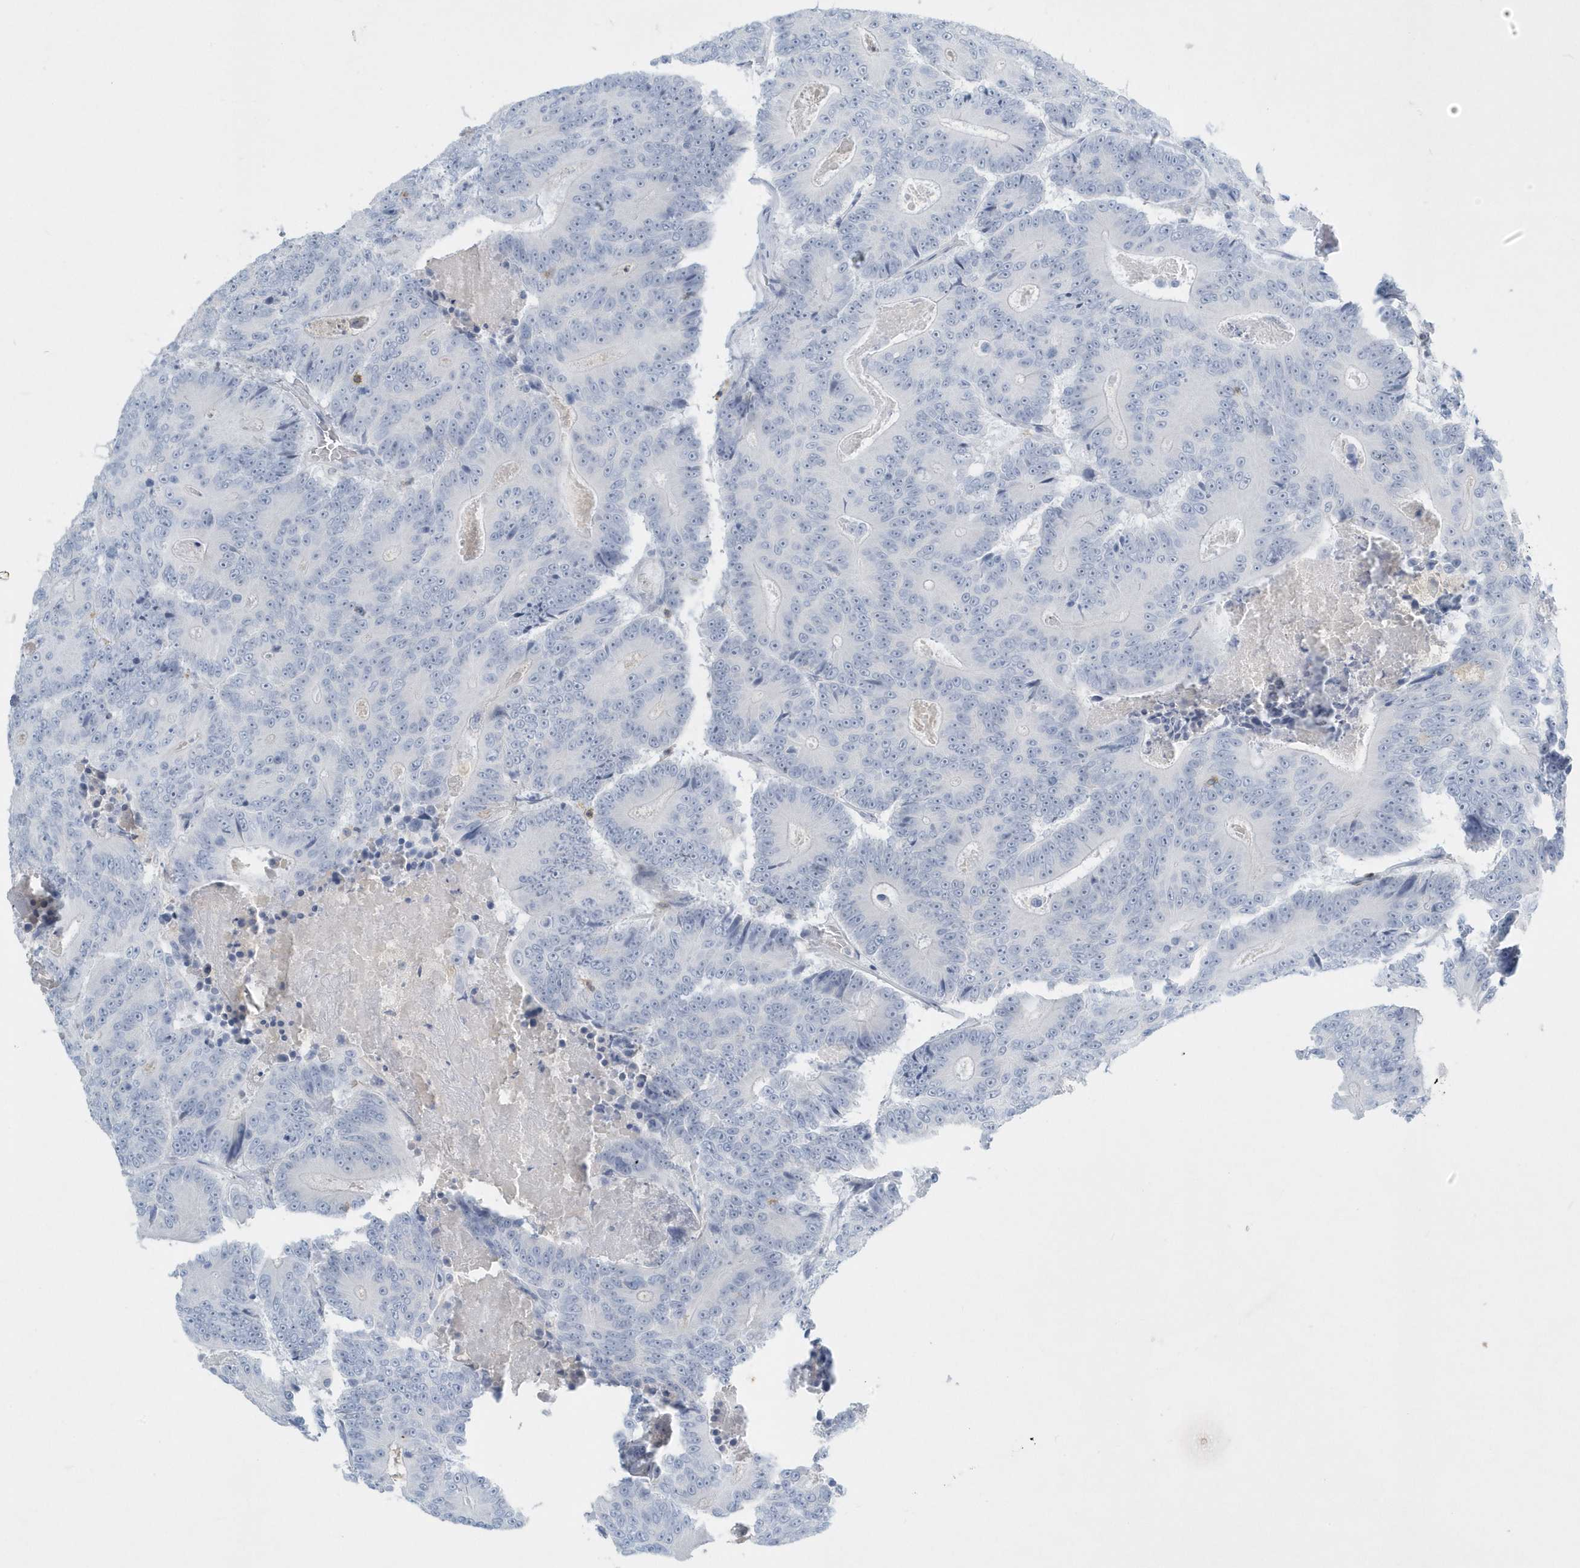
{"staining": {"intensity": "negative", "quantity": "none", "location": "none"}, "tissue": "colorectal cancer", "cell_type": "Tumor cells", "image_type": "cancer", "snomed": [{"axis": "morphology", "description": "Adenocarcinoma, NOS"}, {"axis": "topography", "description": "Colon"}], "caption": "The immunohistochemistry (IHC) micrograph has no significant staining in tumor cells of colorectal cancer (adenocarcinoma) tissue. The staining is performed using DAB brown chromogen with nuclei counter-stained in using hematoxylin.", "gene": "PSD4", "patient": {"sex": "male", "age": 83}}